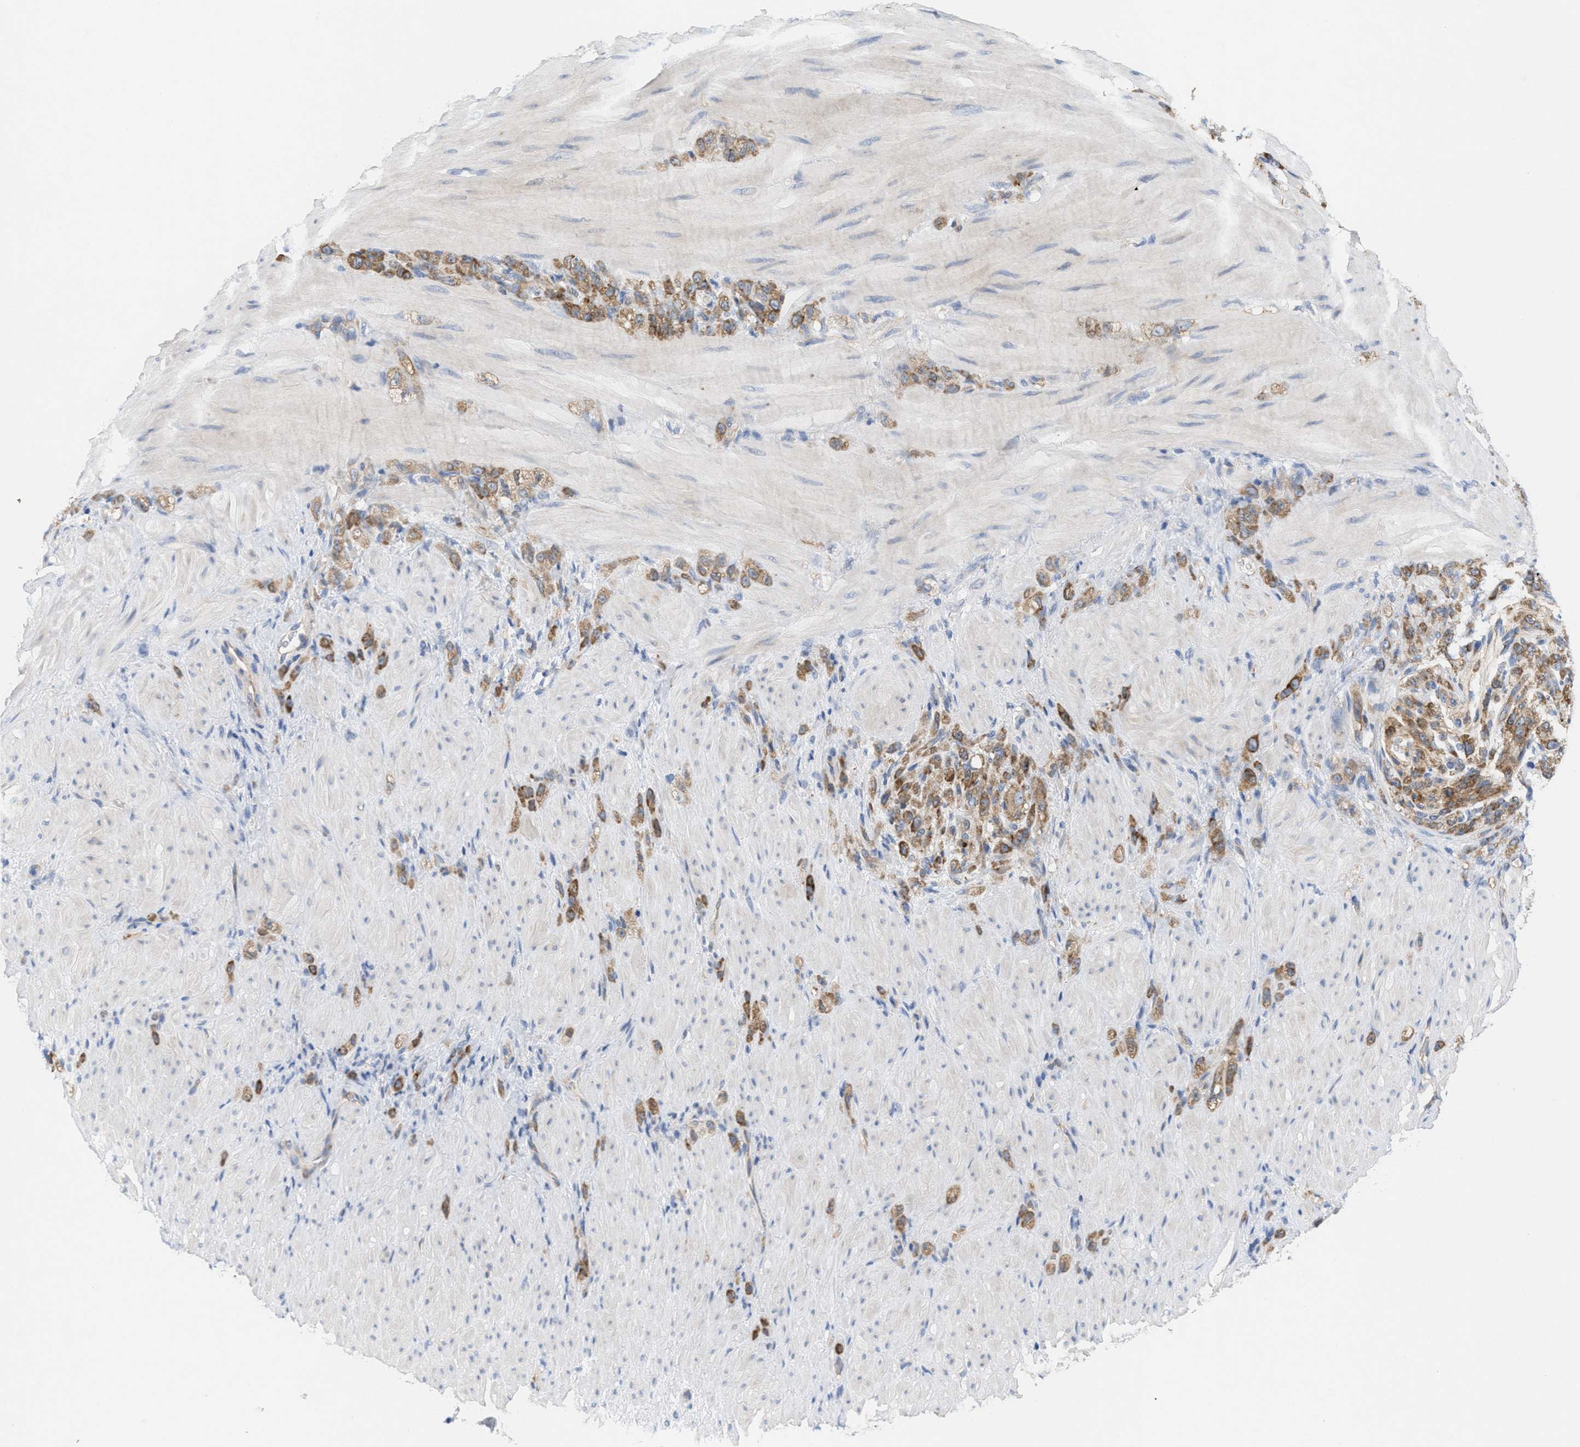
{"staining": {"intensity": "moderate", "quantity": ">75%", "location": "cytoplasmic/membranous"}, "tissue": "stomach cancer", "cell_type": "Tumor cells", "image_type": "cancer", "snomed": [{"axis": "morphology", "description": "Normal tissue, NOS"}, {"axis": "morphology", "description": "Adenocarcinoma, NOS"}, {"axis": "topography", "description": "Stomach"}], "caption": "About >75% of tumor cells in human stomach cancer (adenocarcinoma) display moderate cytoplasmic/membranous protein expression as visualized by brown immunohistochemical staining.", "gene": "UBAP2", "patient": {"sex": "male", "age": 82}}